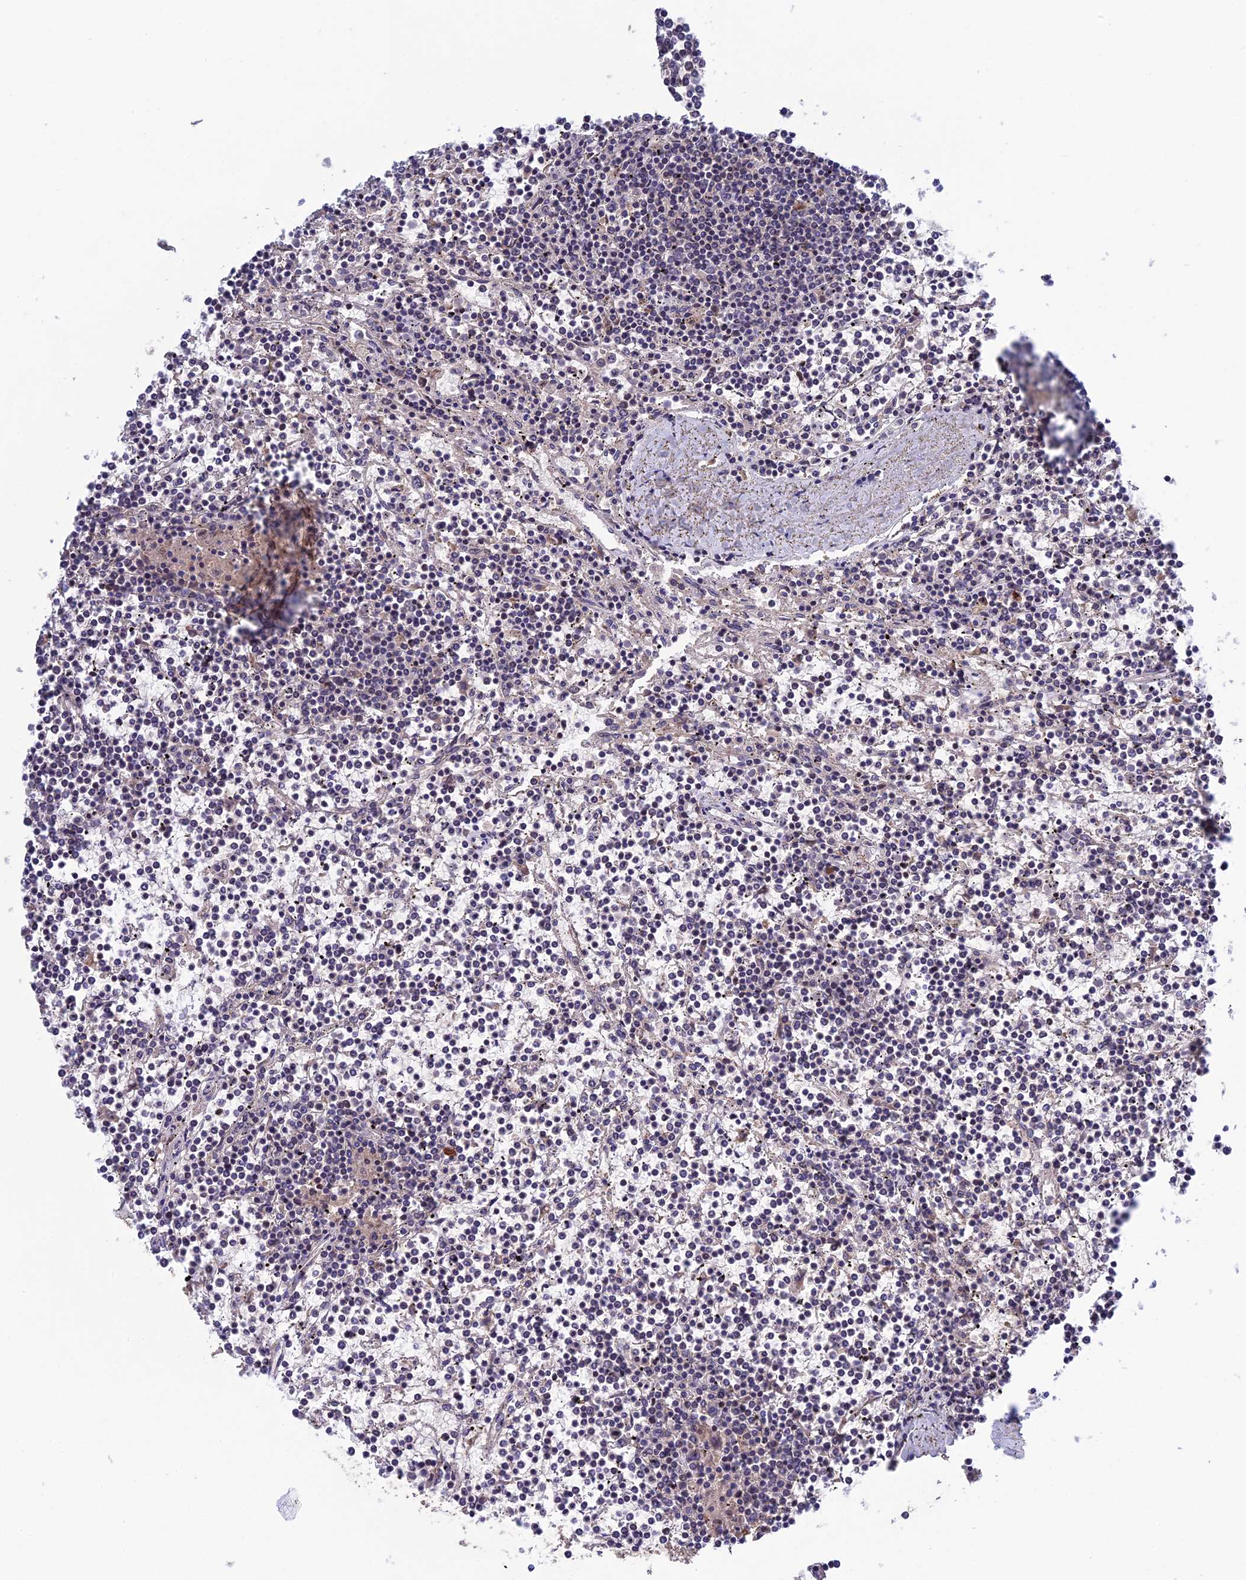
{"staining": {"intensity": "negative", "quantity": "none", "location": "none"}, "tissue": "lymphoma", "cell_type": "Tumor cells", "image_type": "cancer", "snomed": [{"axis": "morphology", "description": "Malignant lymphoma, non-Hodgkin's type, Low grade"}, {"axis": "topography", "description": "Spleen"}], "caption": "DAB (3,3'-diaminobenzidine) immunohistochemical staining of low-grade malignant lymphoma, non-Hodgkin's type displays no significant expression in tumor cells. The staining is performed using DAB brown chromogen with nuclei counter-stained in using hematoxylin.", "gene": "CRACD", "patient": {"sex": "female", "age": 19}}